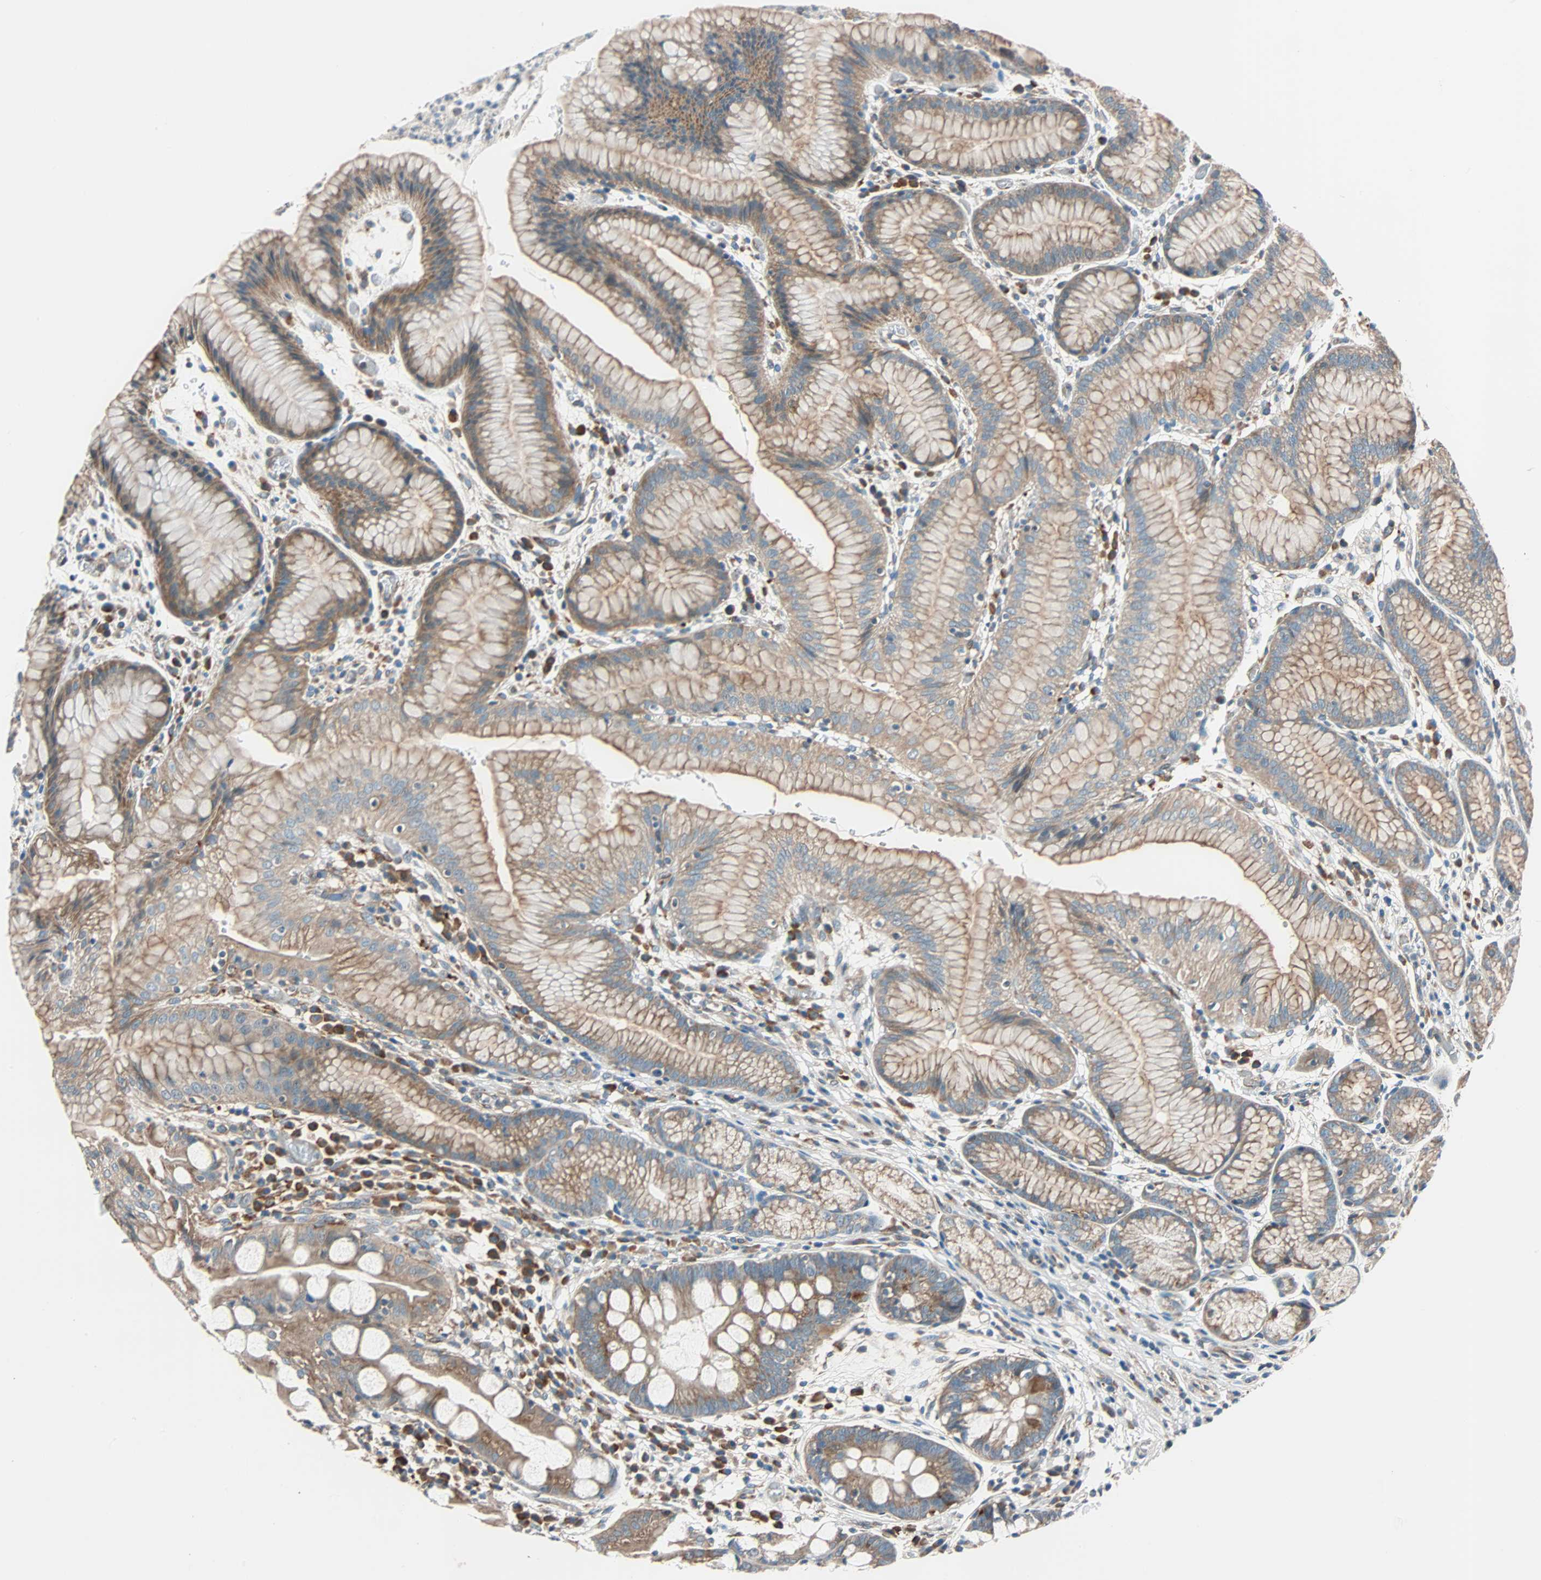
{"staining": {"intensity": "moderate", "quantity": ">75%", "location": "cytoplasmic/membranous"}, "tissue": "stomach", "cell_type": "Glandular cells", "image_type": "normal", "snomed": [{"axis": "morphology", "description": "Normal tissue, NOS"}, {"axis": "morphology", "description": "Inflammation, NOS"}, {"axis": "topography", "description": "Stomach, lower"}], "caption": "Protein analysis of normal stomach exhibits moderate cytoplasmic/membranous positivity in approximately >75% of glandular cells.", "gene": "PHYH", "patient": {"sex": "male", "age": 59}}